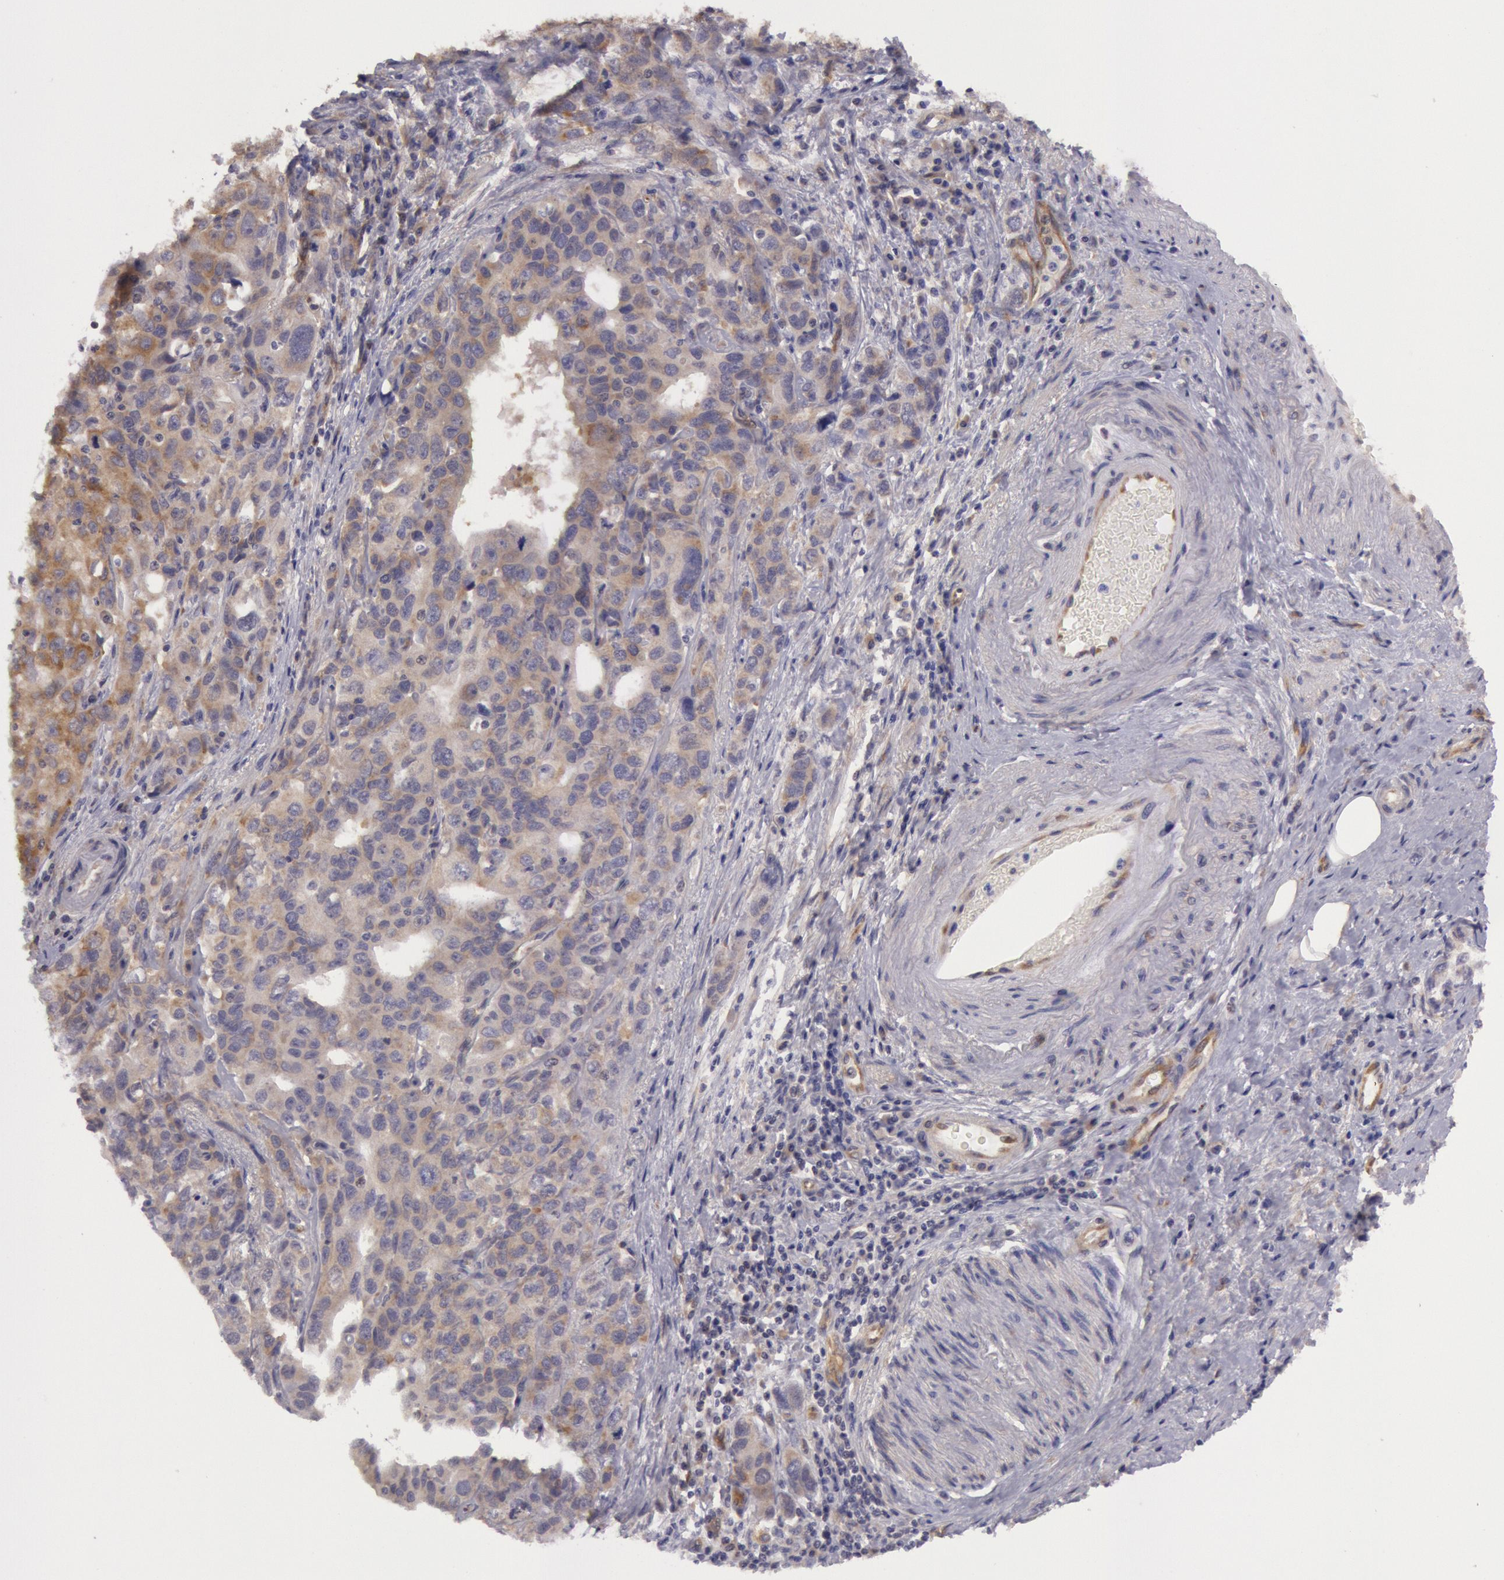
{"staining": {"intensity": "weak", "quantity": ">75%", "location": "cytoplasmic/membranous"}, "tissue": "stomach cancer", "cell_type": "Tumor cells", "image_type": "cancer", "snomed": [{"axis": "morphology", "description": "Adenocarcinoma, NOS"}, {"axis": "topography", "description": "Stomach, upper"}], "caption": "The photomicrograph demonstrates immunohistochemical staining of stomach adenocarcinoma. There is weak cytoplasmic/membranous positivity is seen in about >75% of tumor cells.", "gene": "CHUK", "patient": {"sex": "male", "age": 76}}